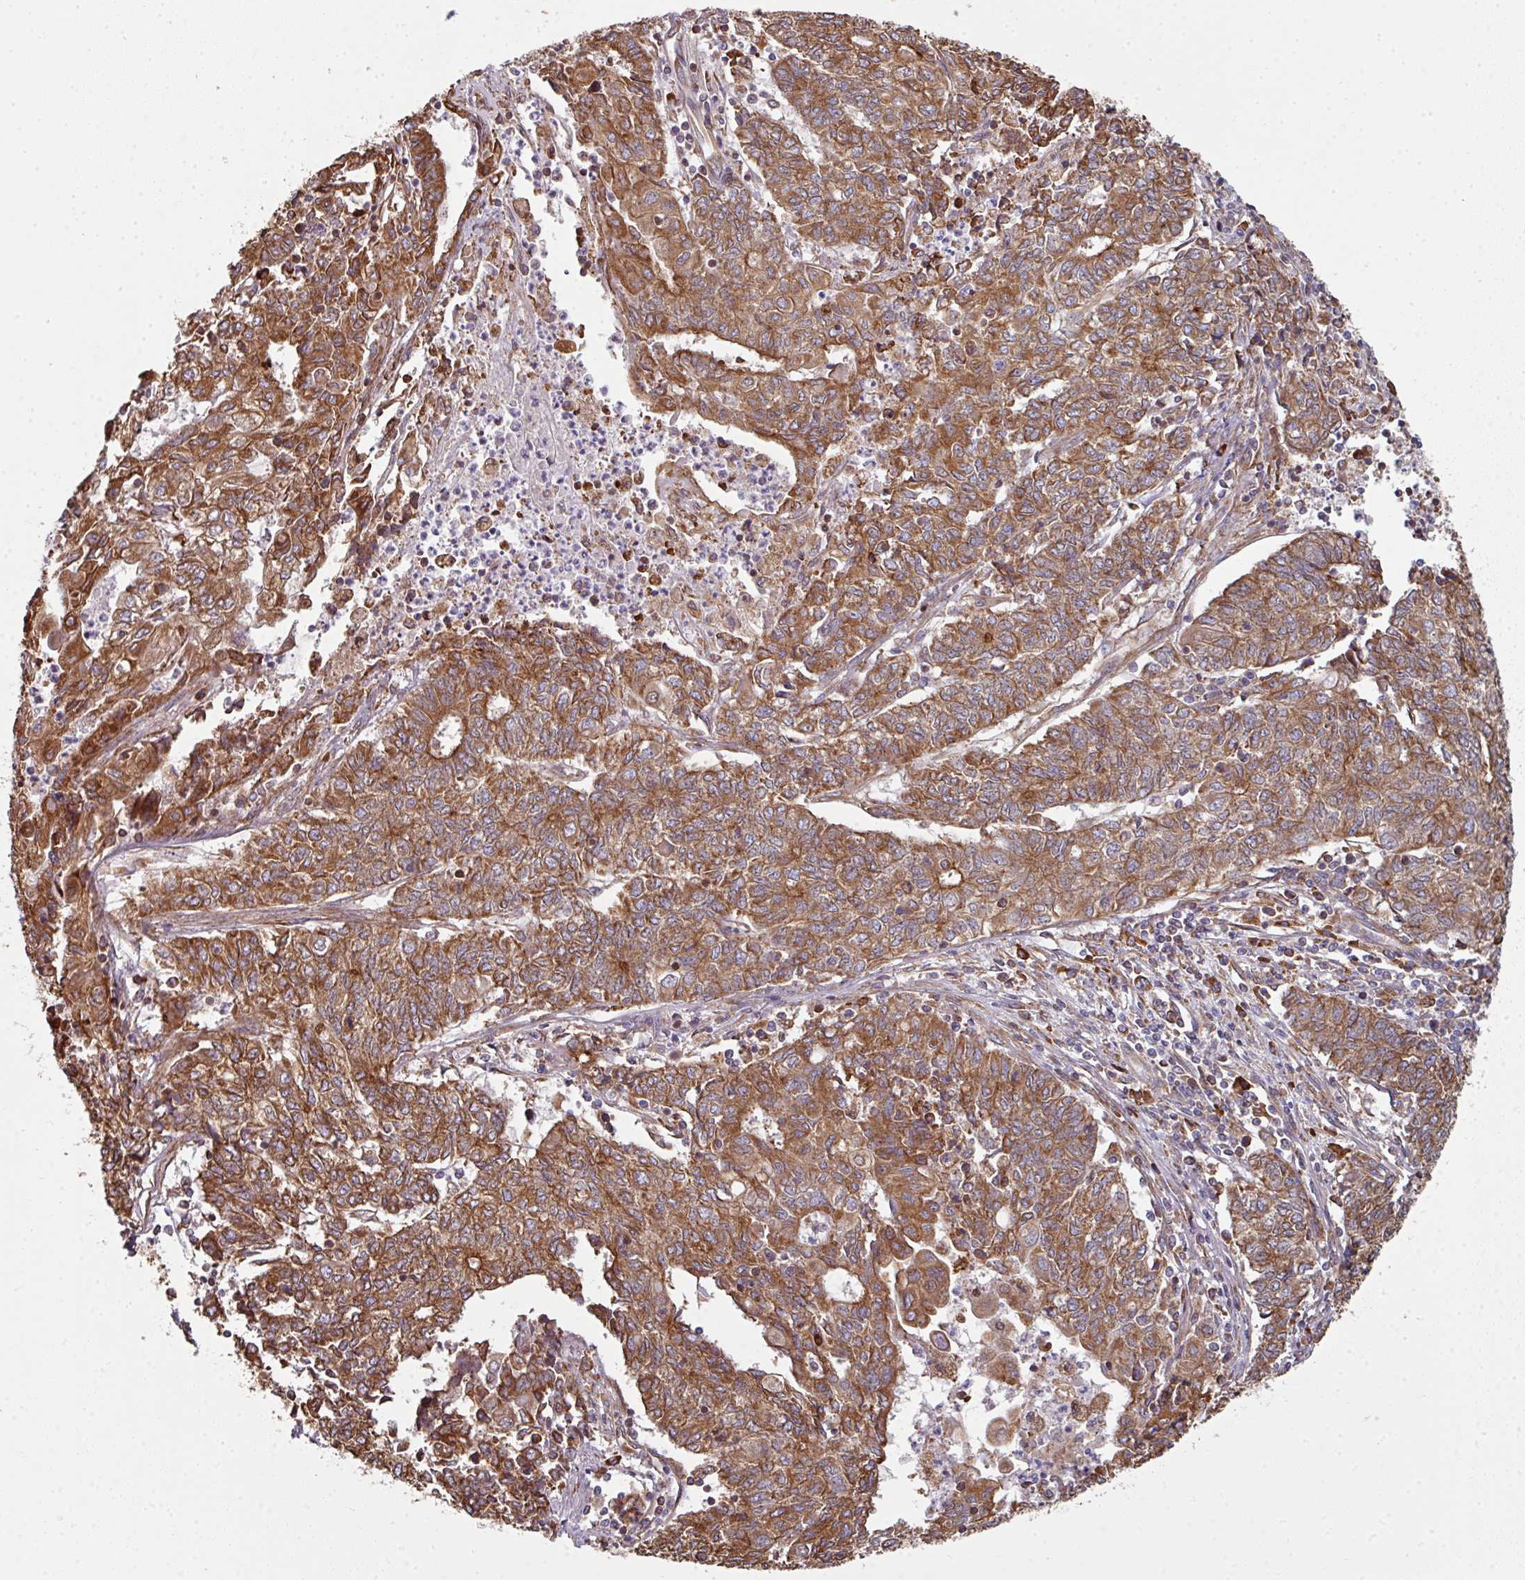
{"staining": {"intensity": "moderate", "quantity": ">75%", "location": "cytoplasmic/membranous"}, "tissue": "endometrial cancer", "cell_type": "Tumor cells", "image_type": "cancer", "snomed": [{"axis": "morphology", "description": "Adenocarcinoma, NOS"}, {"axis": "topography", "description": "Endometrium"}], "caption": "IHC staining of endometrial cancer, which demonstrates medium levels of moderate cytoplasmic/membranous positivity in approximately >75% of tumor cells indicating moderate cytoplasmic/membranous protein positivity. The staining was performed using DAB (3,3'-diaminobenzidine) (brown) for protein detection and nuclei were counterstained in hematoxylin (blue).", "gene": "FAT4", "patient": {"sex": "female", "age": 54}}